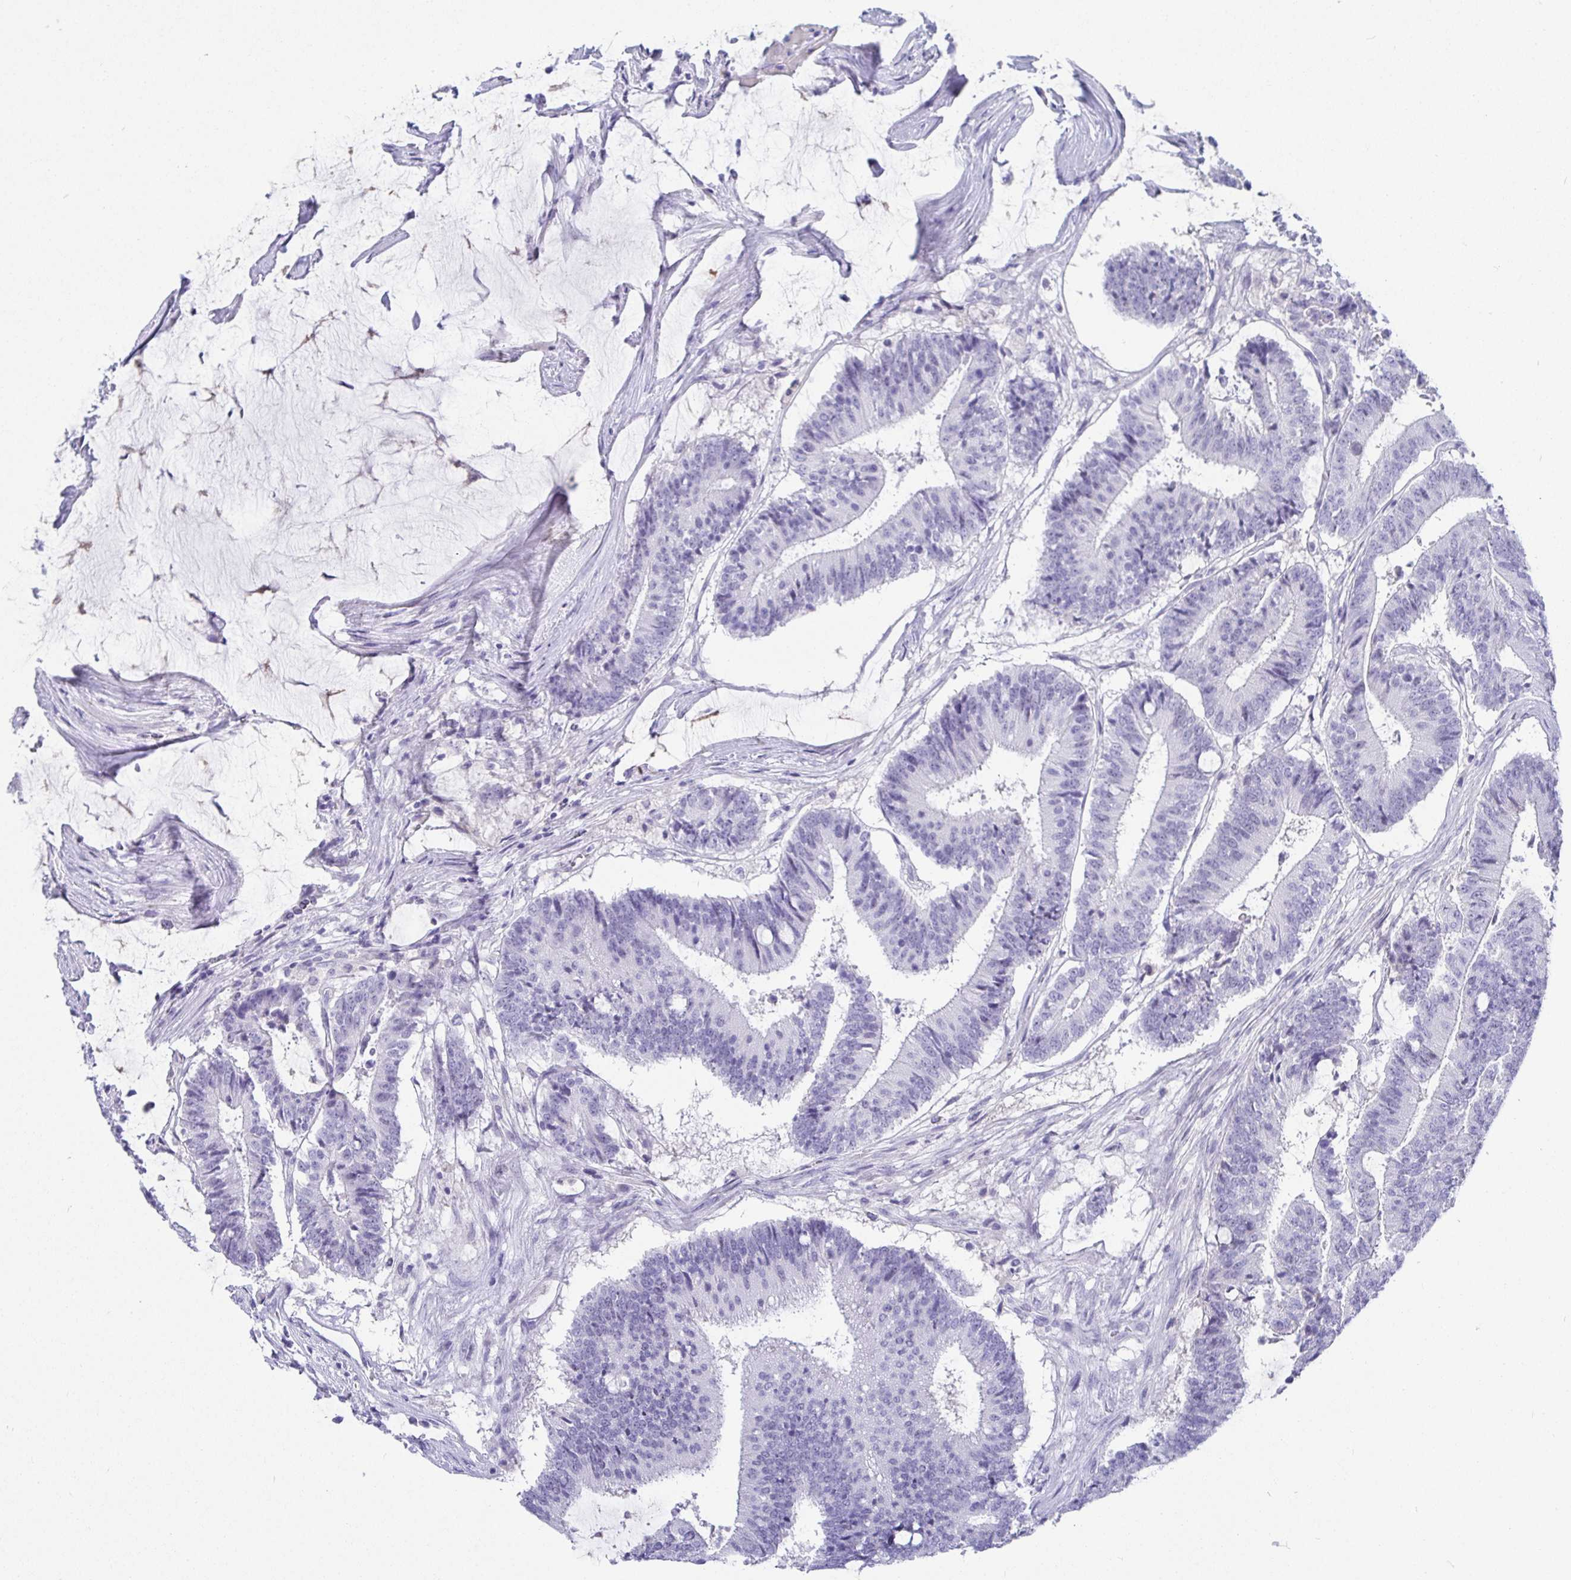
{"staining": {"intensity": "negative", "quantity": "none", "location": "none"}, "tissue": "colorectal cancer", "cell_type": "Tumor cells", "image_type": "cancer", "snomed": [{"axis": "morphology", "description": "Adenocarcinoma, NOS"}, {"axis": "topography", "description": "Colon"}], "caption": "High power microscopy photomicrograph of an immunohistochemistry image of colorectal cancer, revealing no significant expression in tumor cells. (Stains: DAB immunohistochemistry with hematoxylin counter stain, Microscopy: brightfield microscopy at high magnification).", "gene": "TMEM241", "patient": {"sex": "female", "age": 43}}